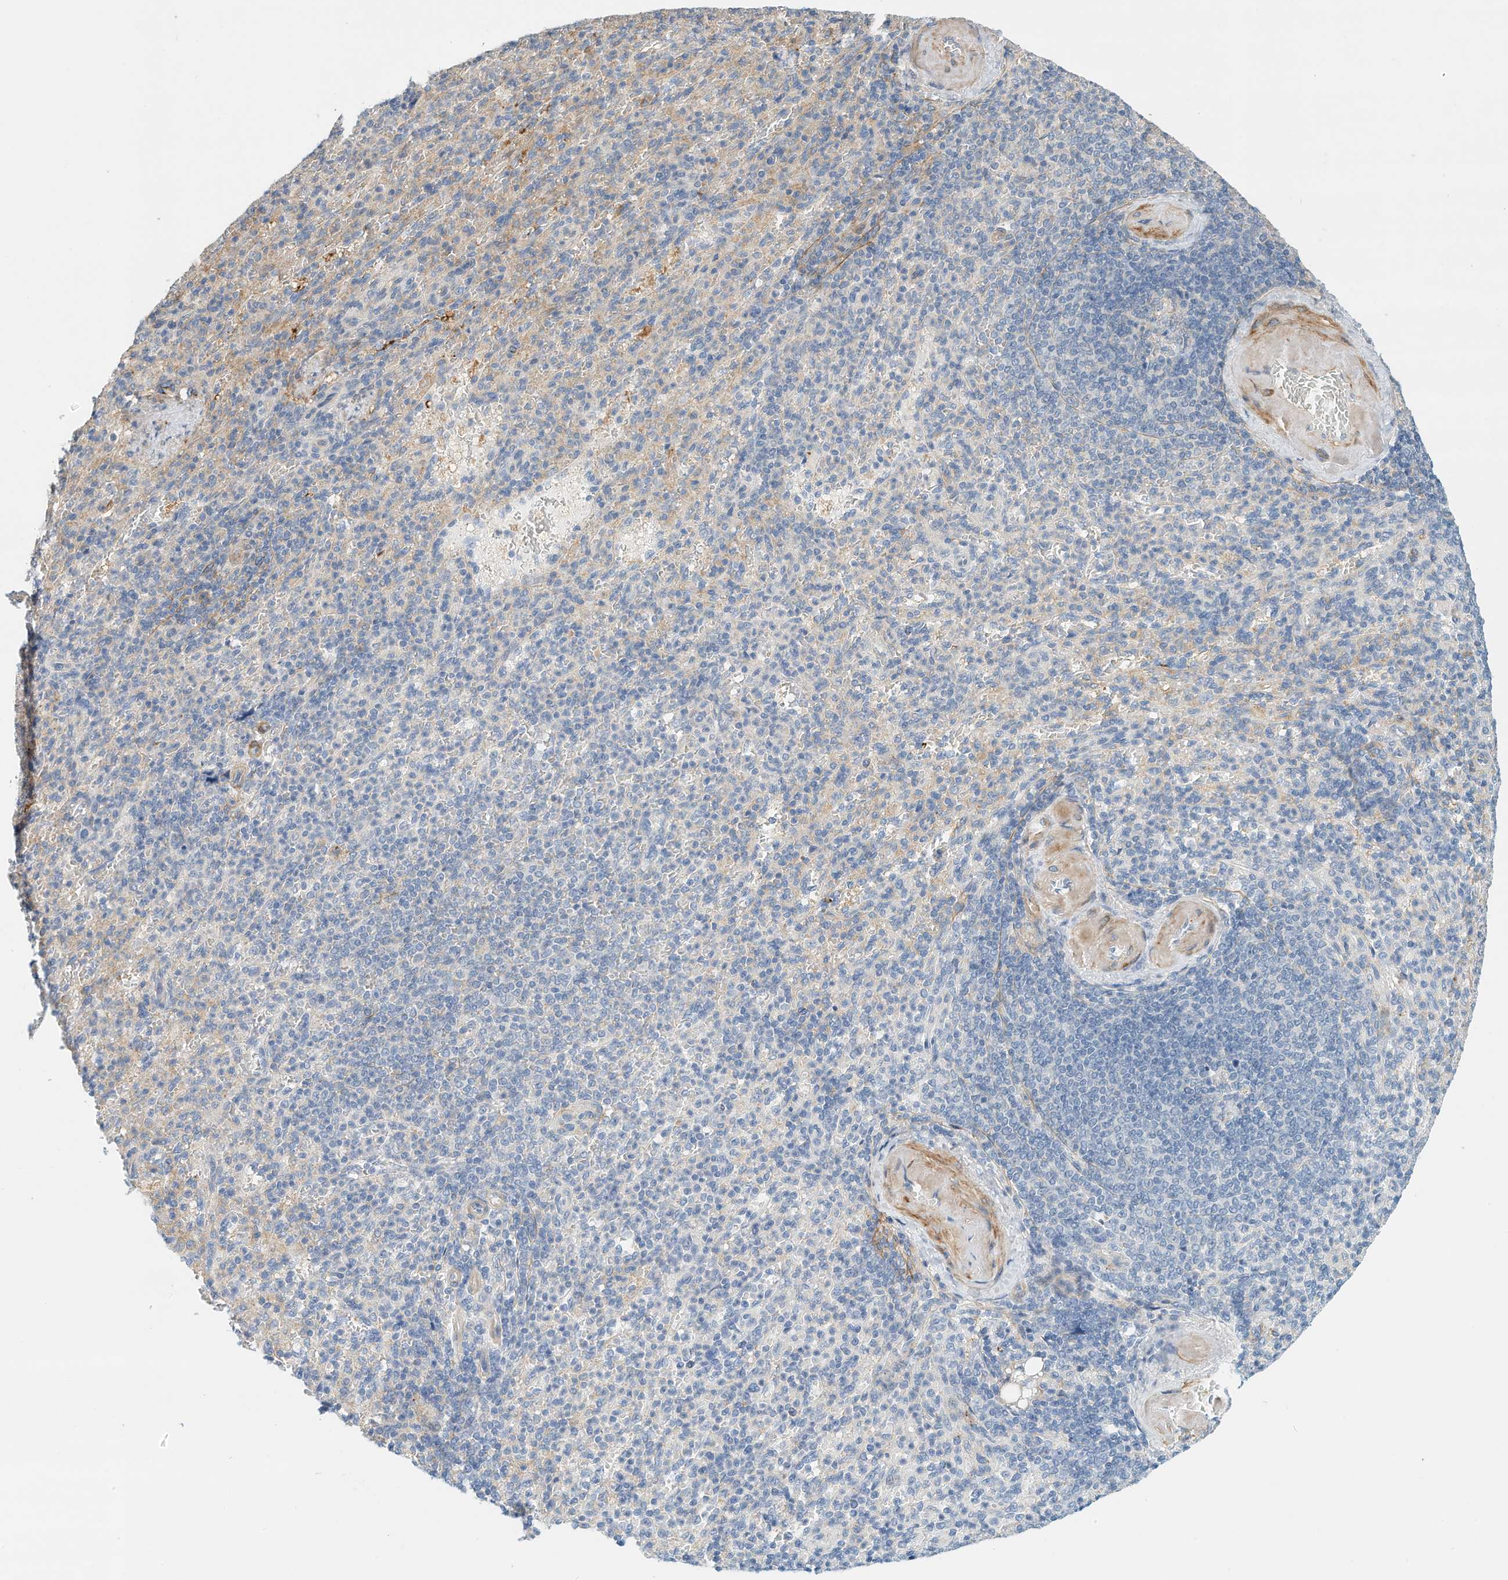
{"staining": {"intensity": "negative", "quantity": "none", "location": "none"}, "tissue": "spleen", "cell_type": "Cells in red pulp", "image_type": "normal", "snomed": [{"axis": "morphology", "description": "Normal tissue, NOS"}, {"axis": "topography", "description": "Spleen"}], "caption": "This is a image of immunohistochemistry (IHC) staining of benign spleen, which shows no positivity in cells in red pulp. (DAB (3,3'-diaminobenzidine) immunohistochemistry visualized using brightfield microscopy, high magnification).", "gene": "MICAL1", "patient": {"sex": "female", "age": 74}}